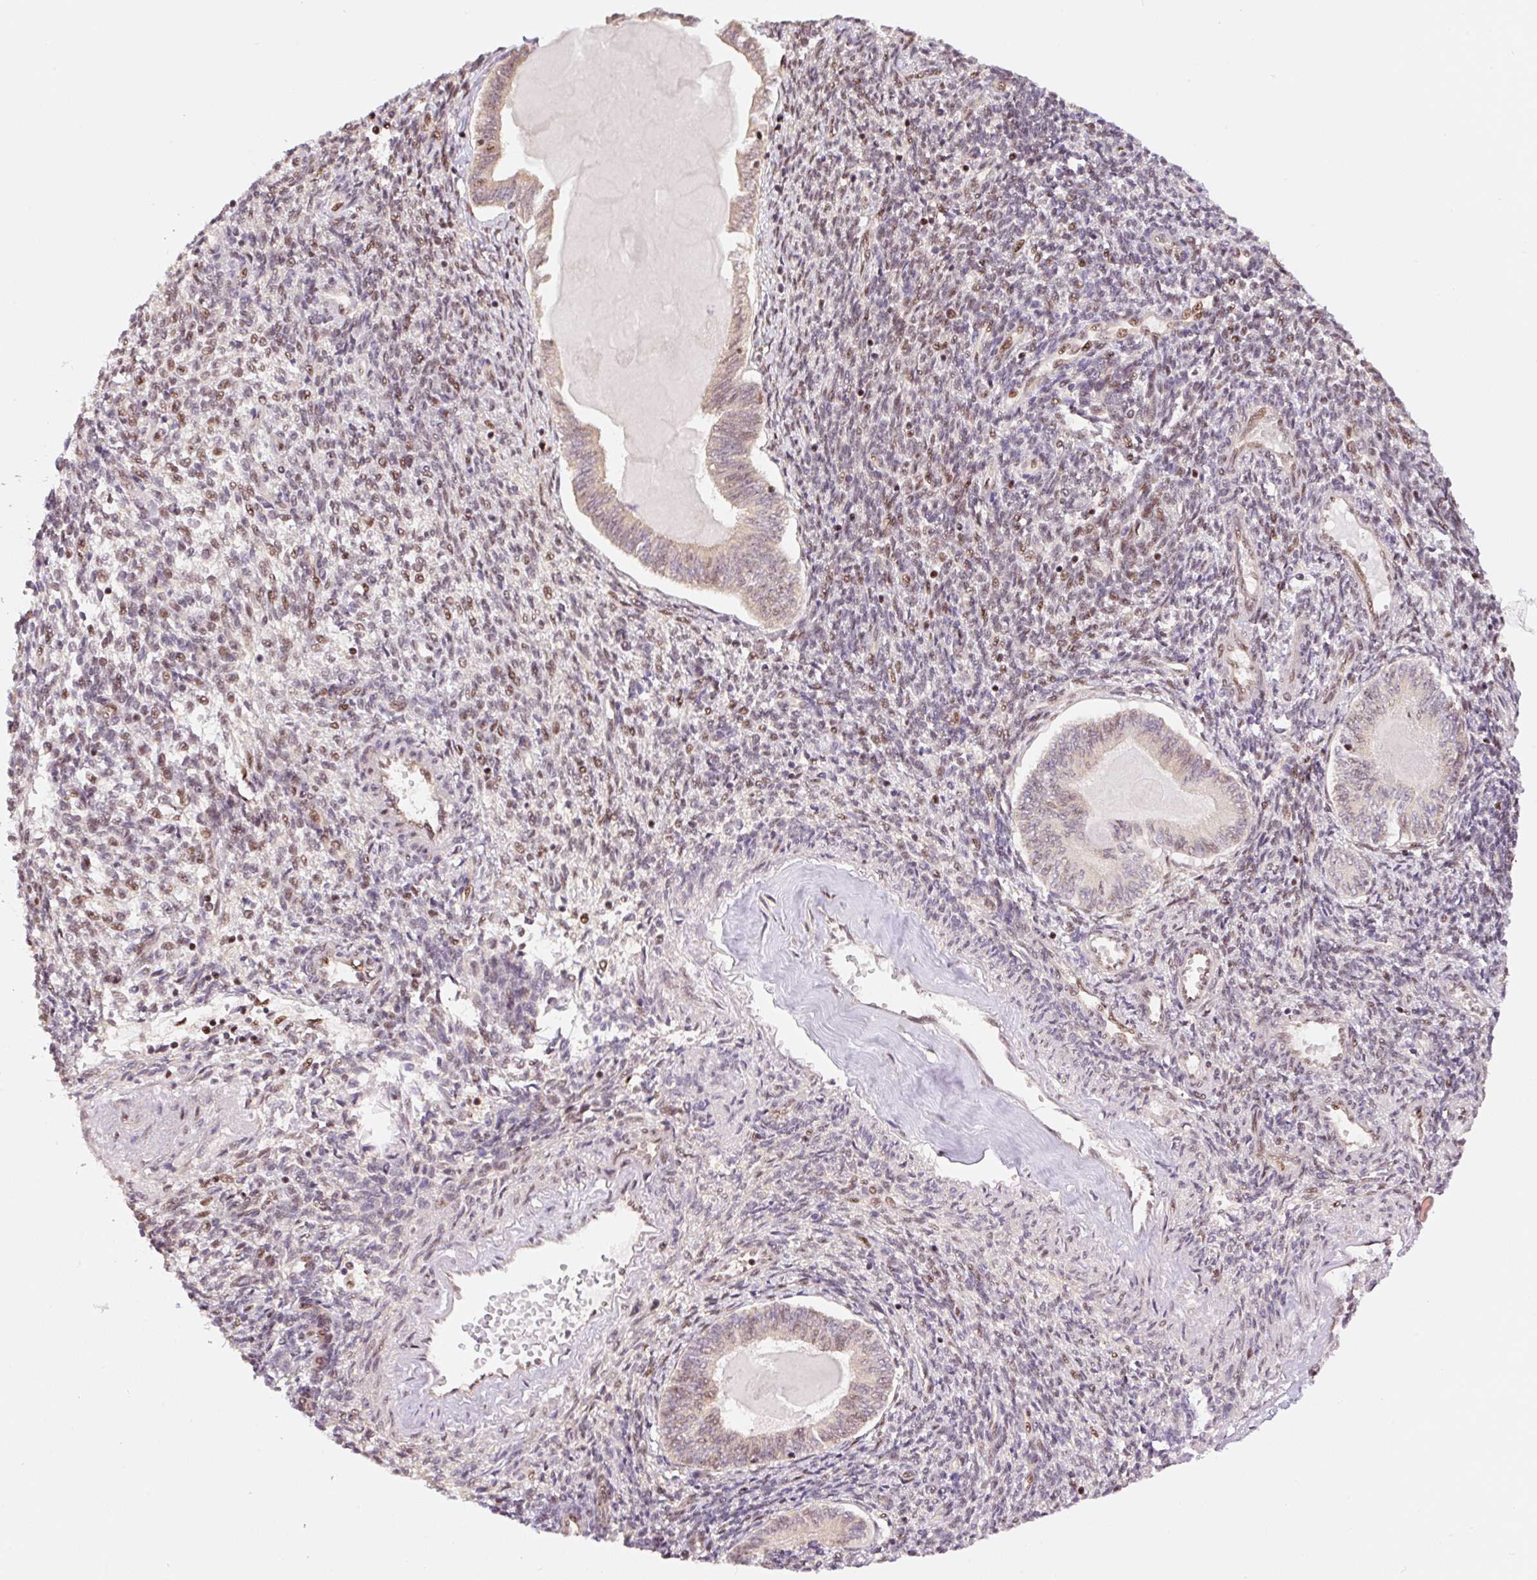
{"staining": {"intensity": "moderate", "quantity": "<25%", "location": "nuclear"}, "tissue": "endometrial cancer", "cell_type": "Tumor cells", "image_type": "cancer", "snomed": [{"axis": "morphology", "description": "Carcinoma, NOS"}, {"axis": "topography", "description": "Uterus"}], "caption": "Immunohistochemical staining of human endometrial cancer (carcinoma) exhibits moderate nuclear protein expression in approximately <25% of tumor cells. (brown staining indicates protein expression, while blue staining denotes nuclei).", "gene": "INTS8", "patient": {"sex": "female", "age": 76}}